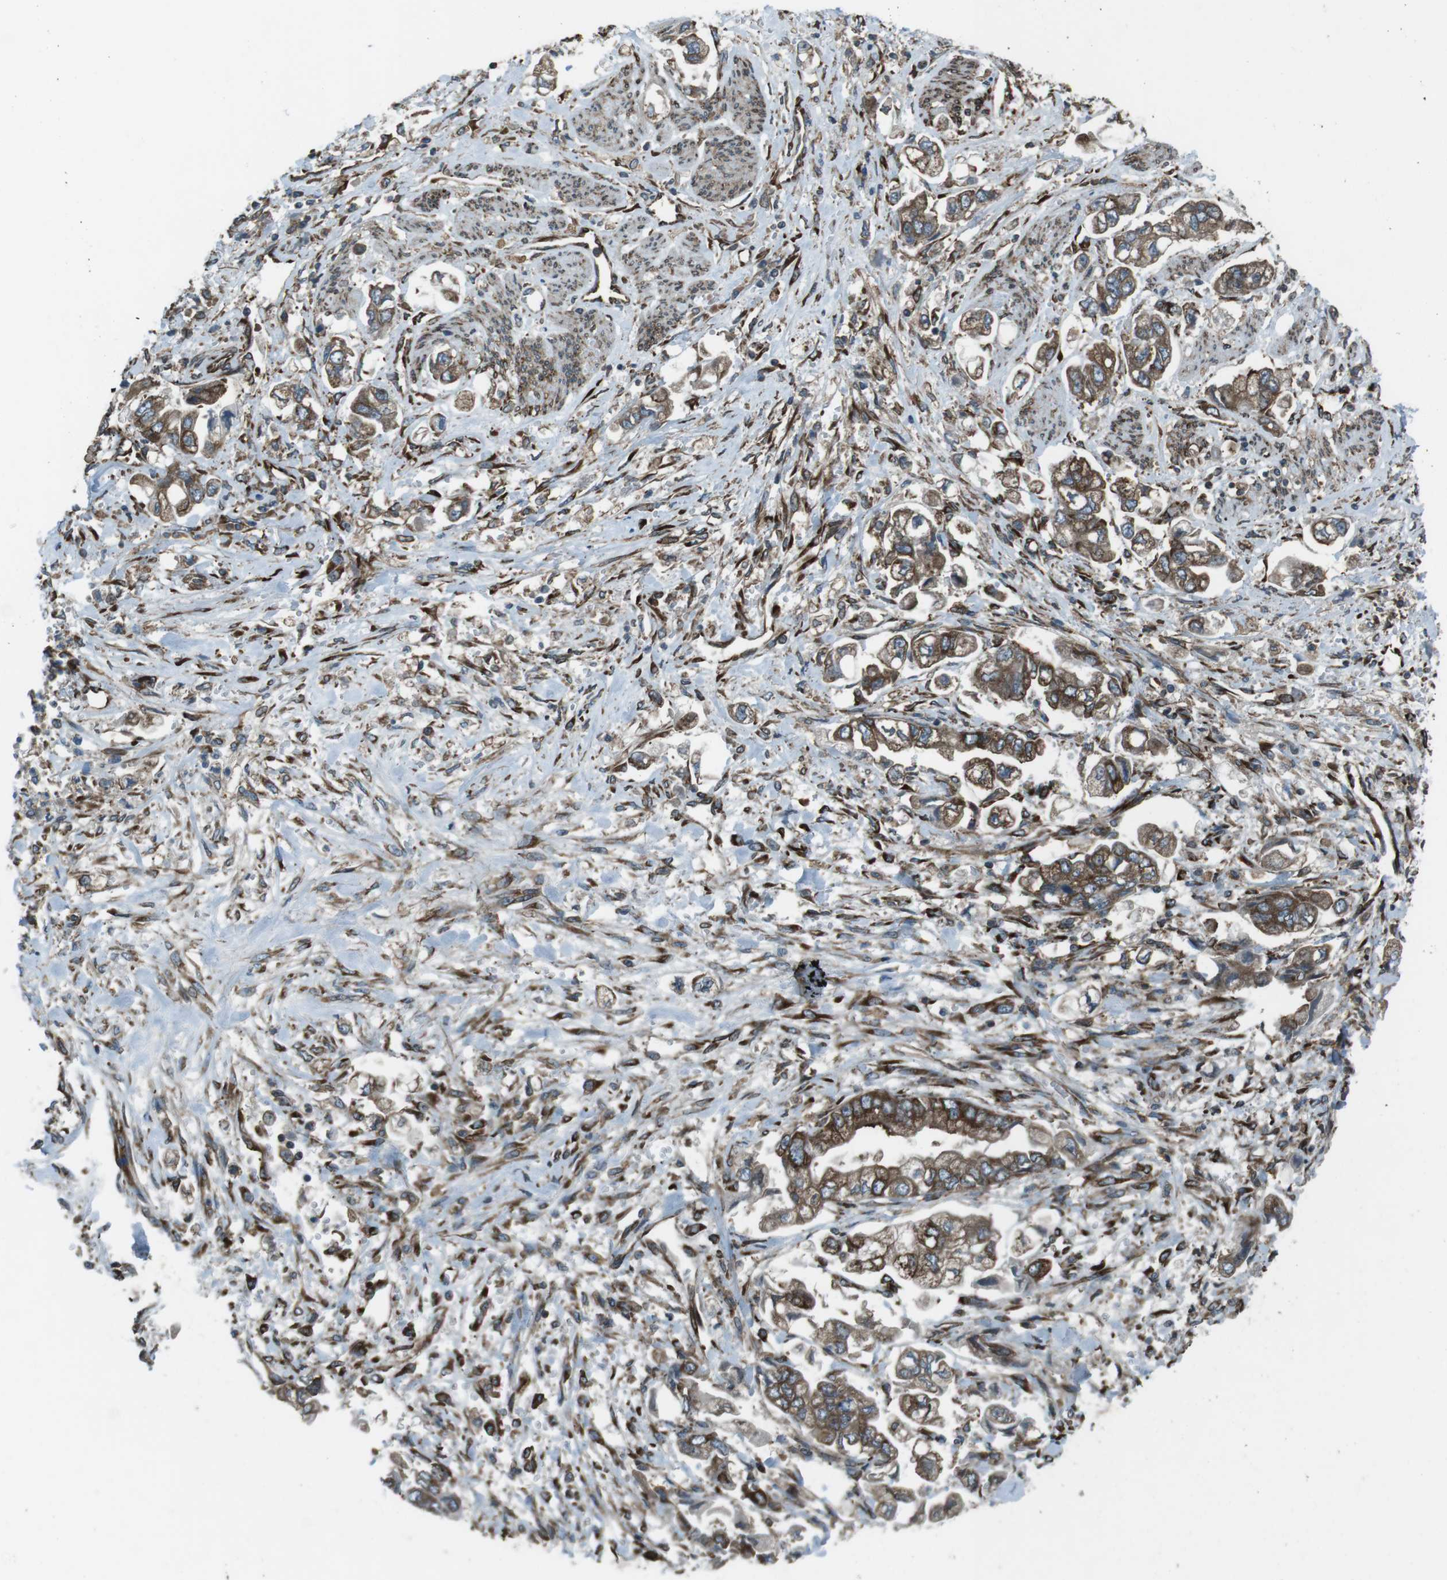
{"staining": {"intensity": "moderate", "quantity": ">75%", "location": "cytoplasmic/membranous"}, "tissue": "stomach cancer", "cell_type": "Tumor cells", "image_type": "cancer", "snomed": [{"axis": "morphology", "description": "Normal tissue, NOS"}, {"axis": "morphology", "description": "Adenocarcinoma, NOS"}, {"axis": "topography", "description": "Stomach"}], "caption": "Protein analysis of stomach cancer tissue shows moderate cytoplasmic/membranous positivity in approximately >75% of tumor cells.", "gene": "KTN1", "patient": {"sex": "male", "age": 62}}